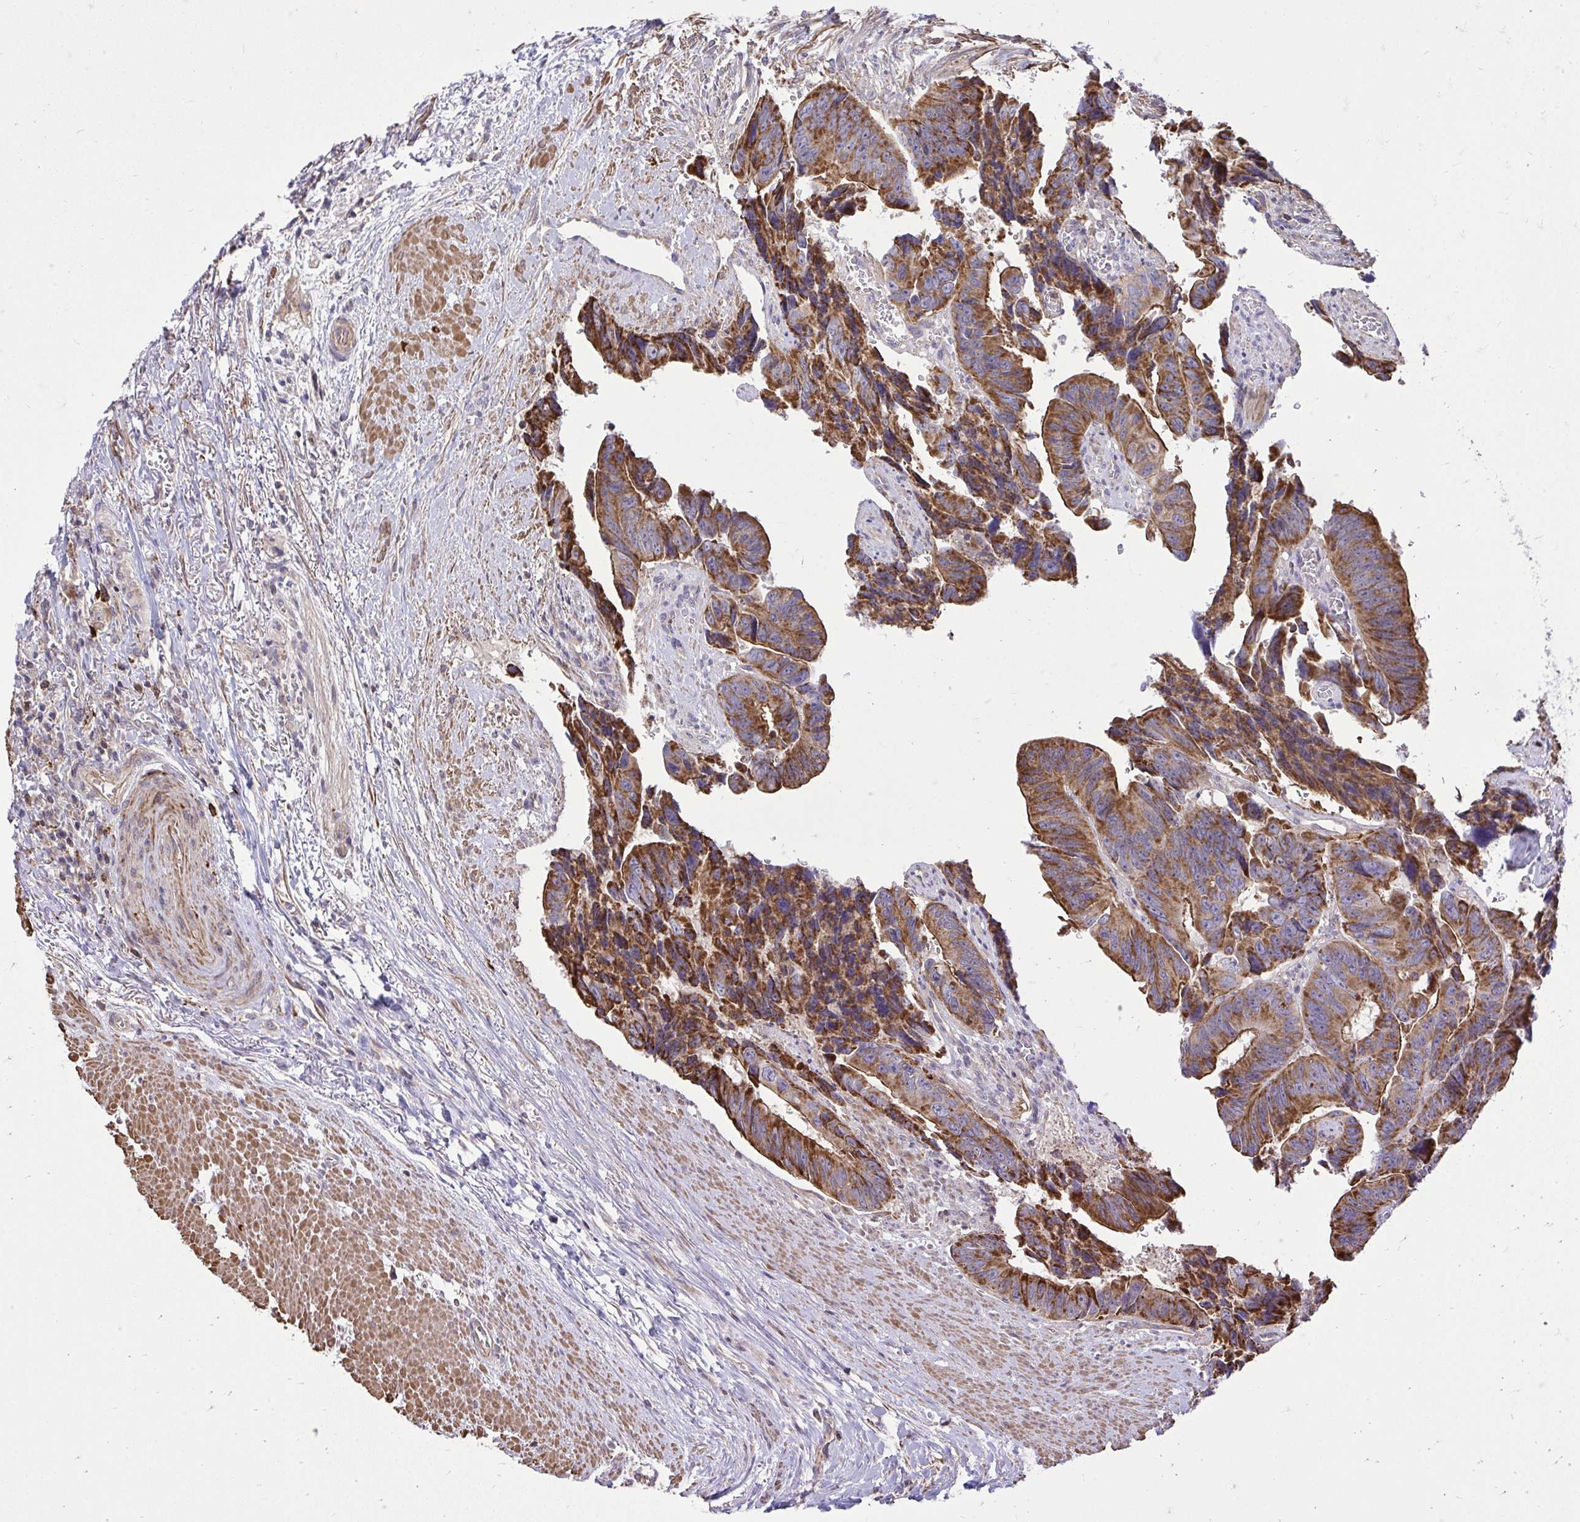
{"staining": {"intensity": "strong", "quantity": ">75%", "location": "cytoplasmic/membranous"}, "tissue": "colorectal cancer", "cell_type": "Tumor cells", "image_type": "cancer", "snomed": [{"axis": "morphology", "description": "Adenocarcinoma, NOS"}, {"axis": "topography", "description": "Rectum"}], "caption": "Human adenocarcinoma (colorectal) stained with a protein marker reveals strong staining in tumor cells.", "gene": "SLC7A5", "patient": {"sex": "male", "age": 76}}